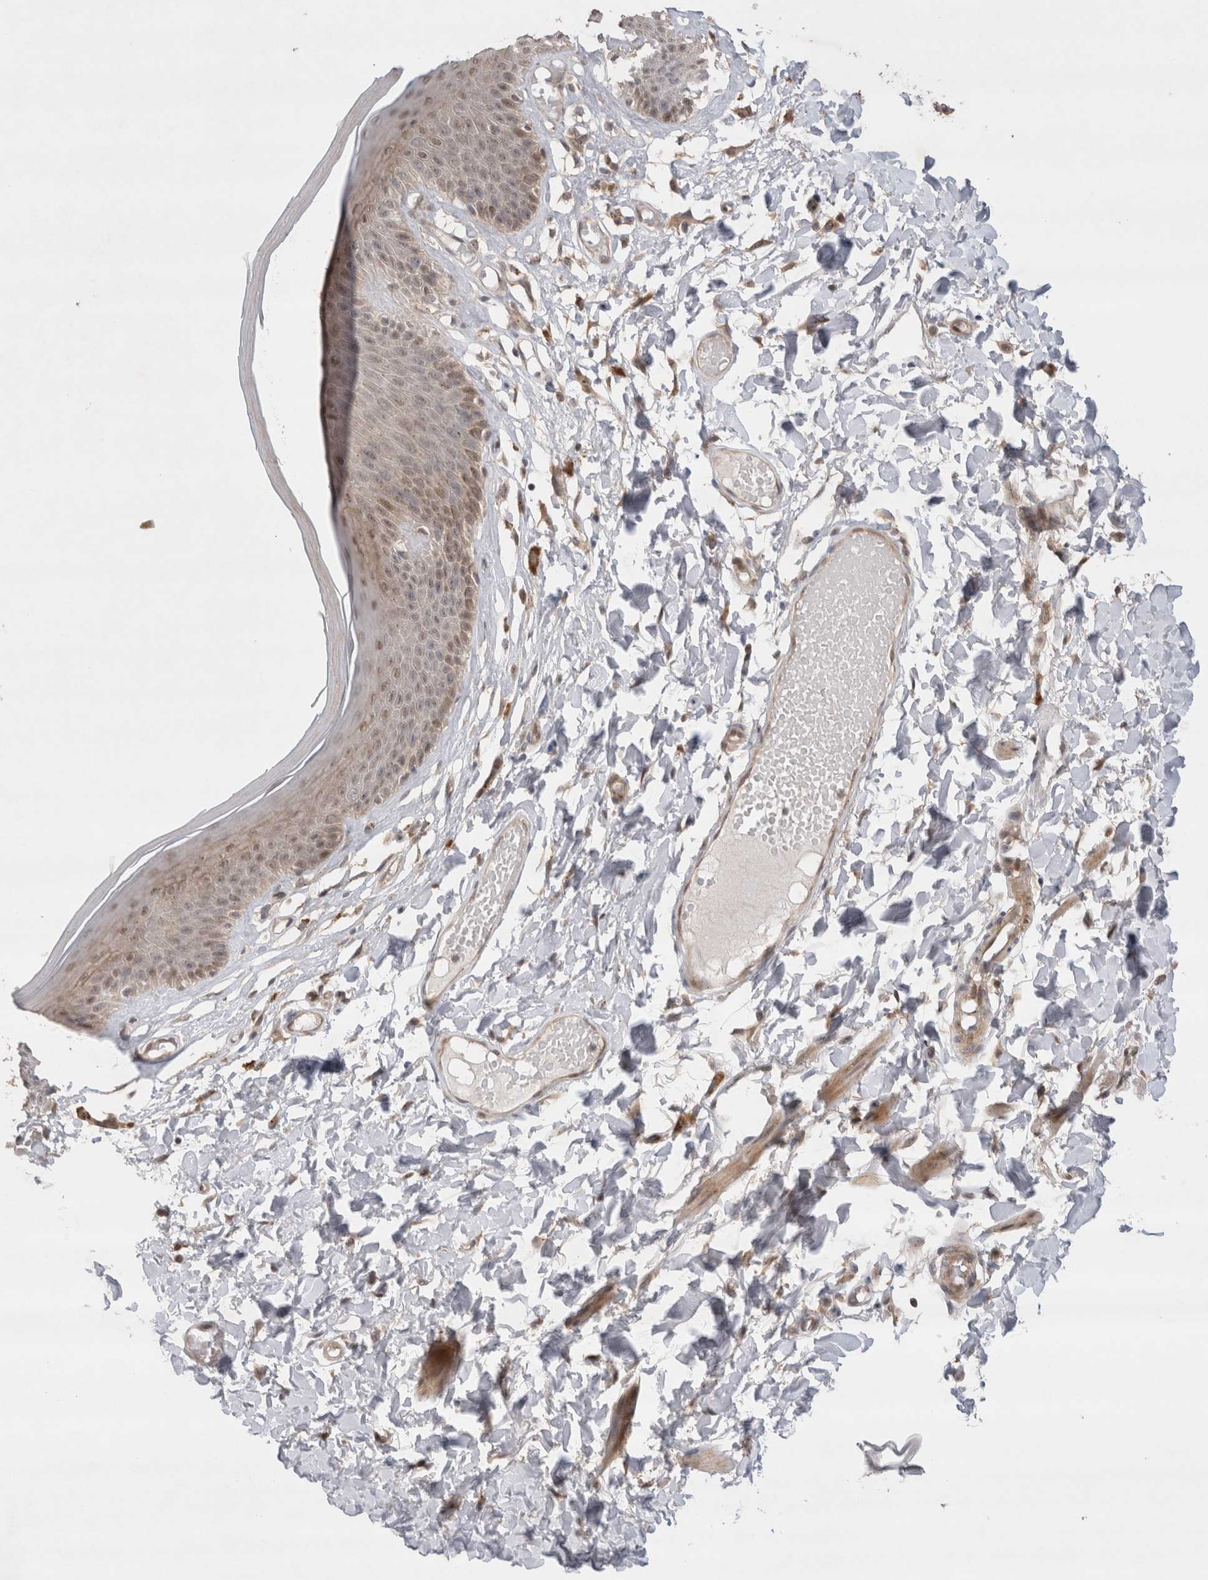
{"staining": {"intensity": "moderate", "quantity": "<25%", "location": "cytoplasmic/membranous,nuclear"}, "tissue": "skin", "cell_type": "Epidermal cells", "image_type": "normal", "snomed": [{"axis": "morphology", "description": "Normal tissue, NOS"}, {"axis": "topography", "description": "Vulva"}], "caption": "Immunohistochemistry (IHC) staining of normal skin, which reveals low levels of moderate cytoplasmic/membranous,nuclear staining in approximately <25% of epidermal cells indicating moderate cytoplasmic/membranous,nuclear protein positivity. The staining was performed using DAB (brown) for protein detection and nuclei were counterstained in hematoxylin (blue).", "gene": "SLC29A1", "patient": {"sex": "female", "age": 73}}